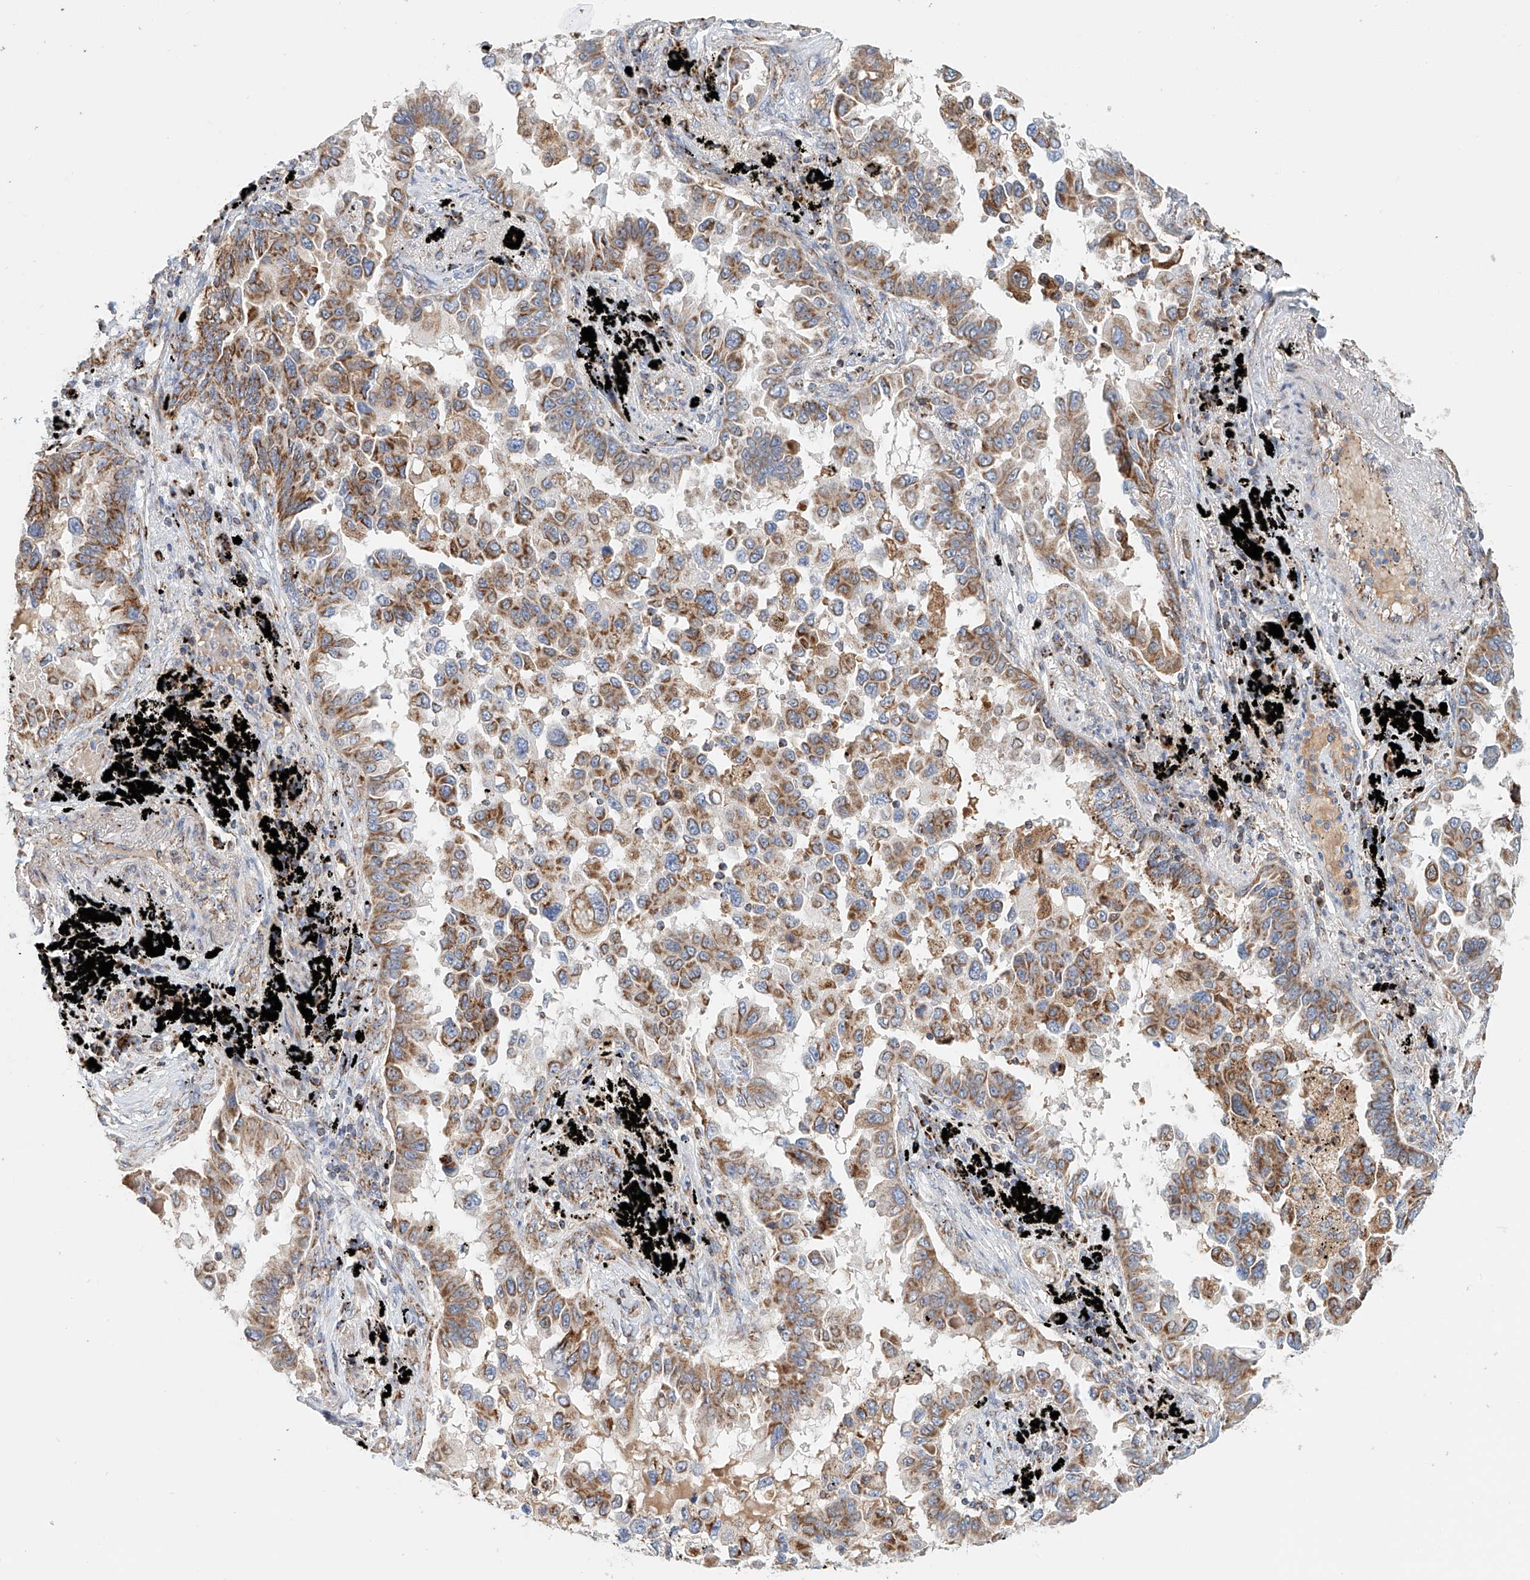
{"staining": {"intensity": "moderate", "quantity": ">75%", "location": "cytoplasmic/membranous"}, "tissue": "lung cancer", "cell_type": "Tumor cells", "image_type": "cancer", "snomed": [{"axis": "morphology", "description": "Adenocarcinoma, NOS"}, {"axis": "topography", "description": "Lung"}], "caption": "A medium amount of moderate cytoplasmic/membranous positivity is present in about >75% of tumor cells in lung cancer (adenocarcinoma) tissue. (Brightfield microscopy of DAB IHC at high magnification).", "gene": "MCL1", "patient": {"sex": "female", "age": 67}}